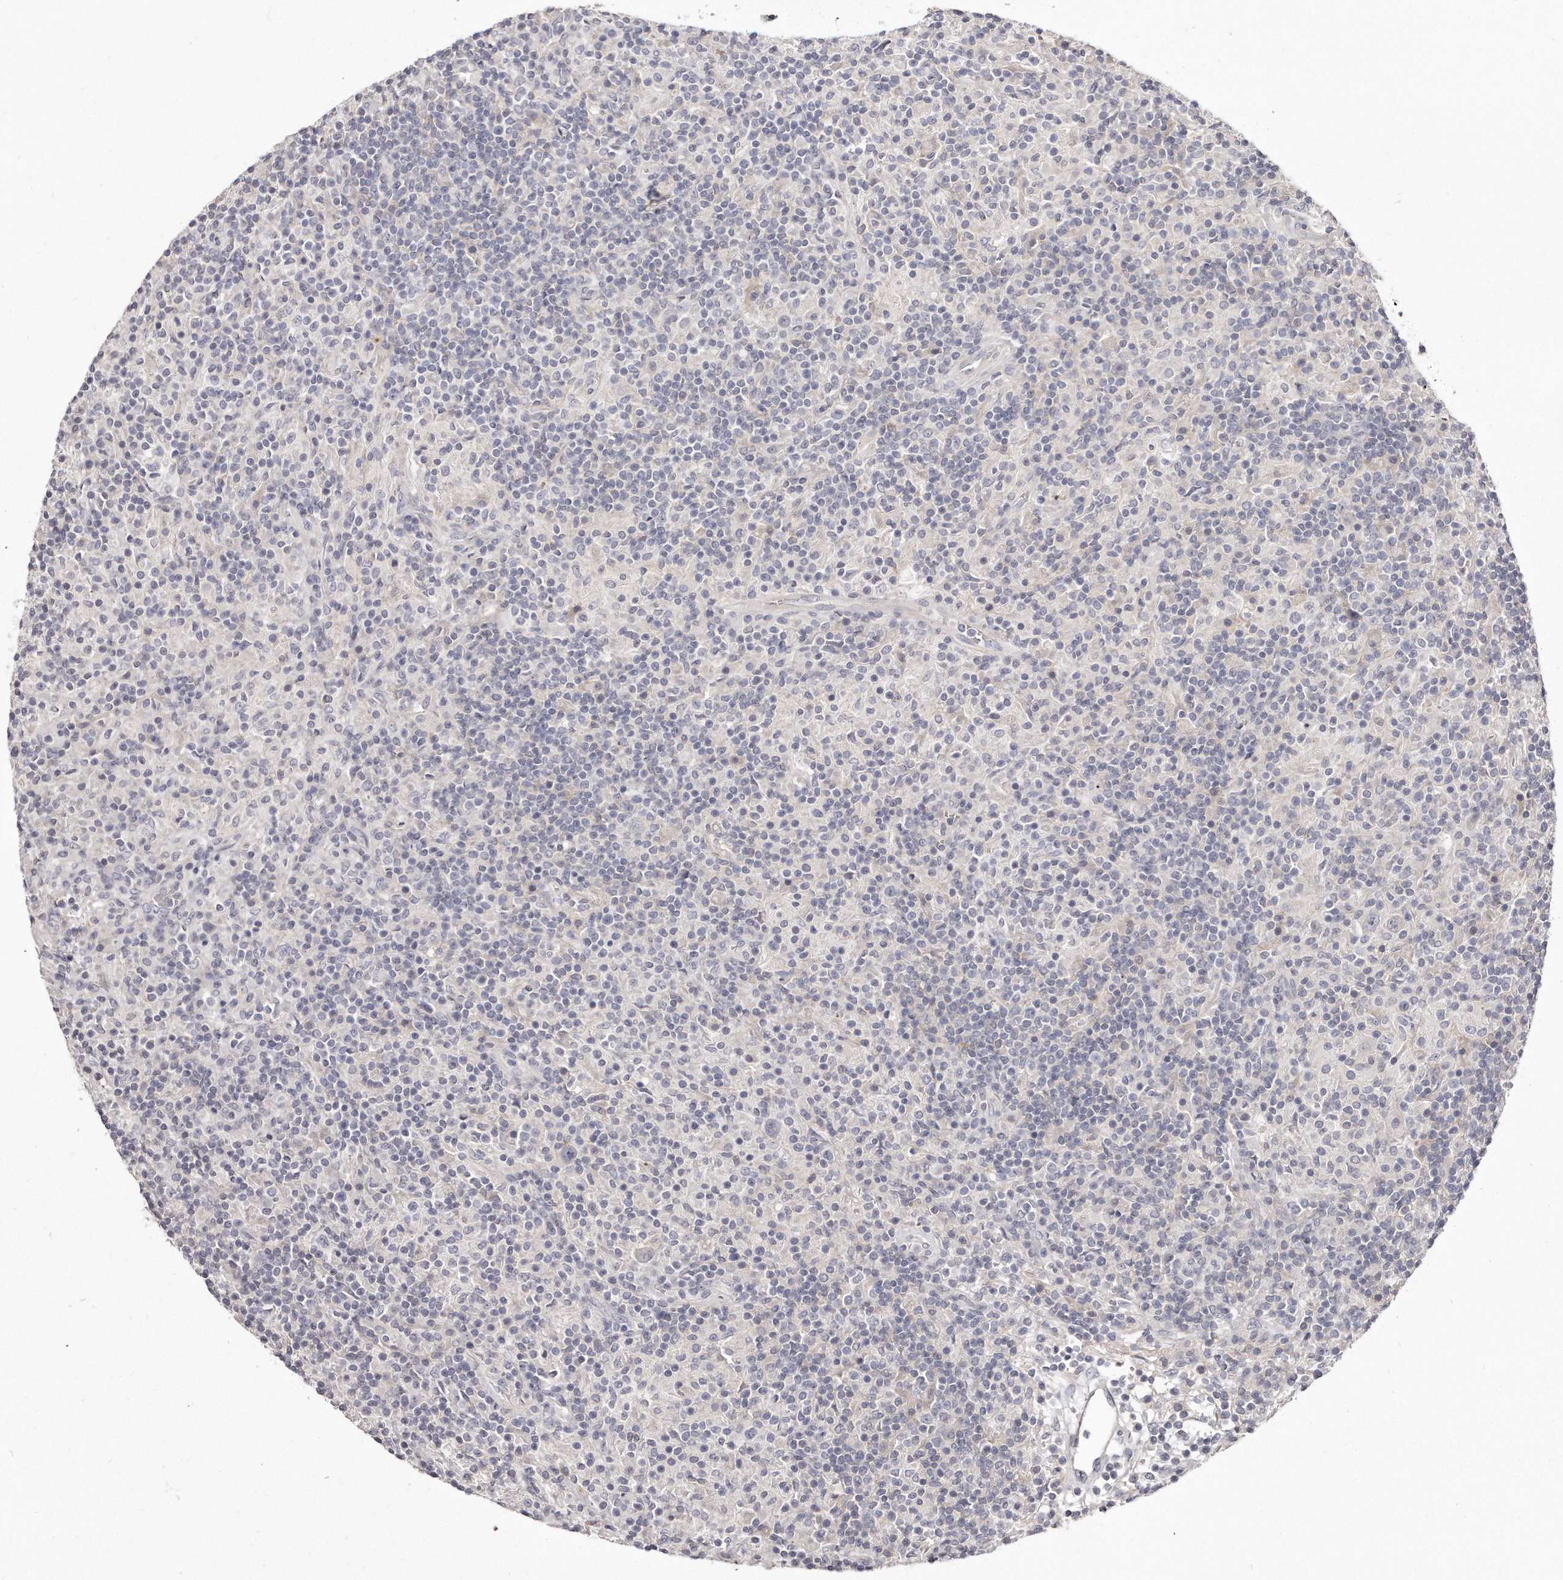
{"staining": {"intensity": "negative", "quantity": "none", "location": "none"}, "tissue": "lymphoma", "cell_type": "Tumor cells", "image_type": "cancer", "snomed": [{"axis": "morphology", "description": "Hodgkin's disease, NOS"}, {"axis": "topography", "description": "Lymph node"}], "caption": "A high-resolution image shows immunohistochemistry staining of lymphoma, which exhibits no significant expression in tumor cells.", "gene": "TTLL4", "patient": {"sex": "male", "age": 70}}